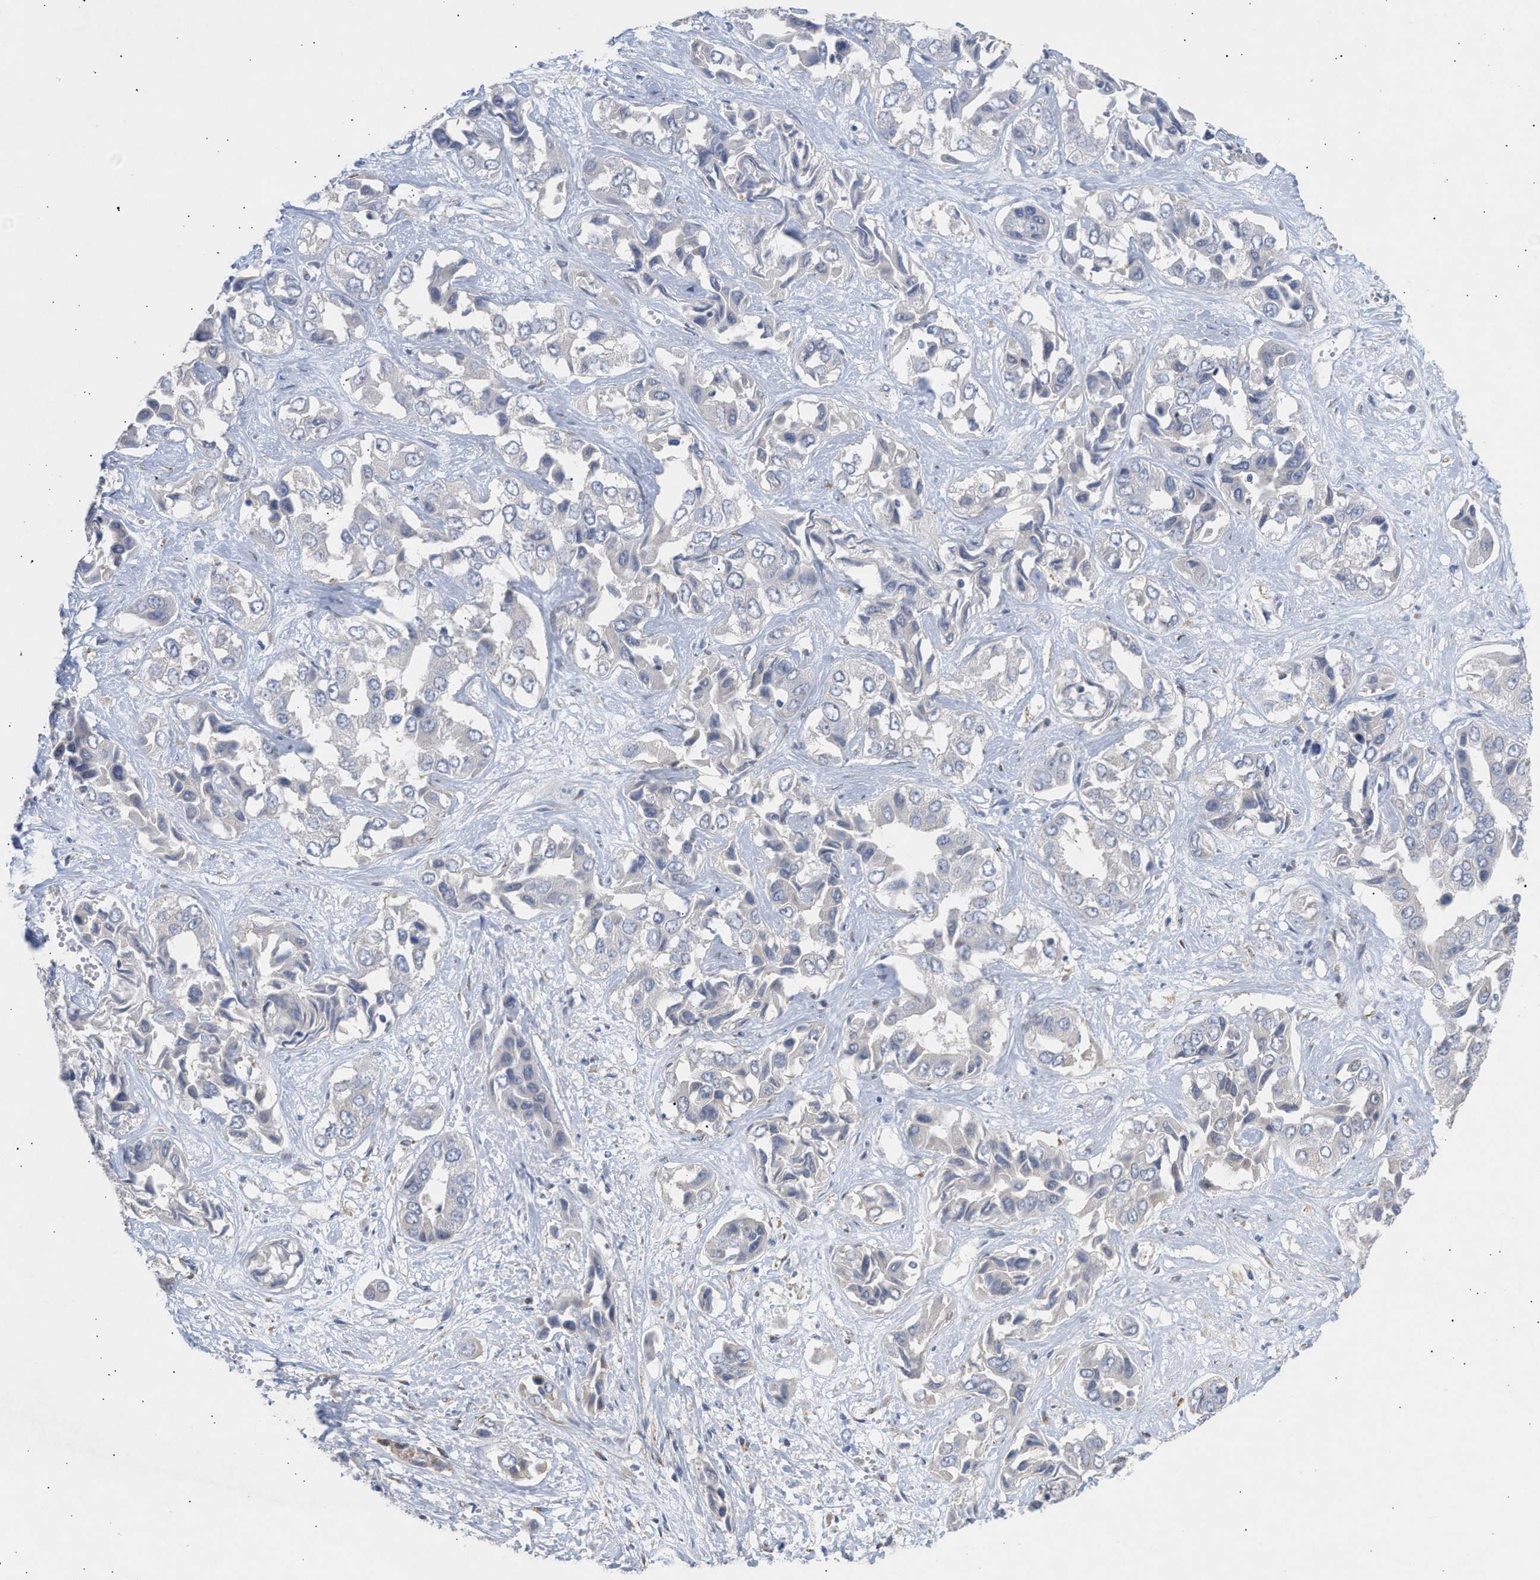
{"staining": {"intensity": "negative", "quantity": "none", "location": "none"}, "tissue": "liver cancer", "cell_type": "Tumor cells", "image_type": "cancer", "snomed": [{"axis": "morphology", "description": "Cholangiocarcinoma"}, {"axis": "topography", "description": "Liver"}], "caption": "Immunohistochemistry photomicrograph of liver cholangiocarcinoma stained for a protein (brown), which shows no expression in tumor cells. The staining is performed using DAB (3,3'-diaminobenzidine) brown chromogen with nuclei counter-stained in using hematoxylin.", "gene": "SELENOM", "patient": {"sex": "female", "age": 52}}